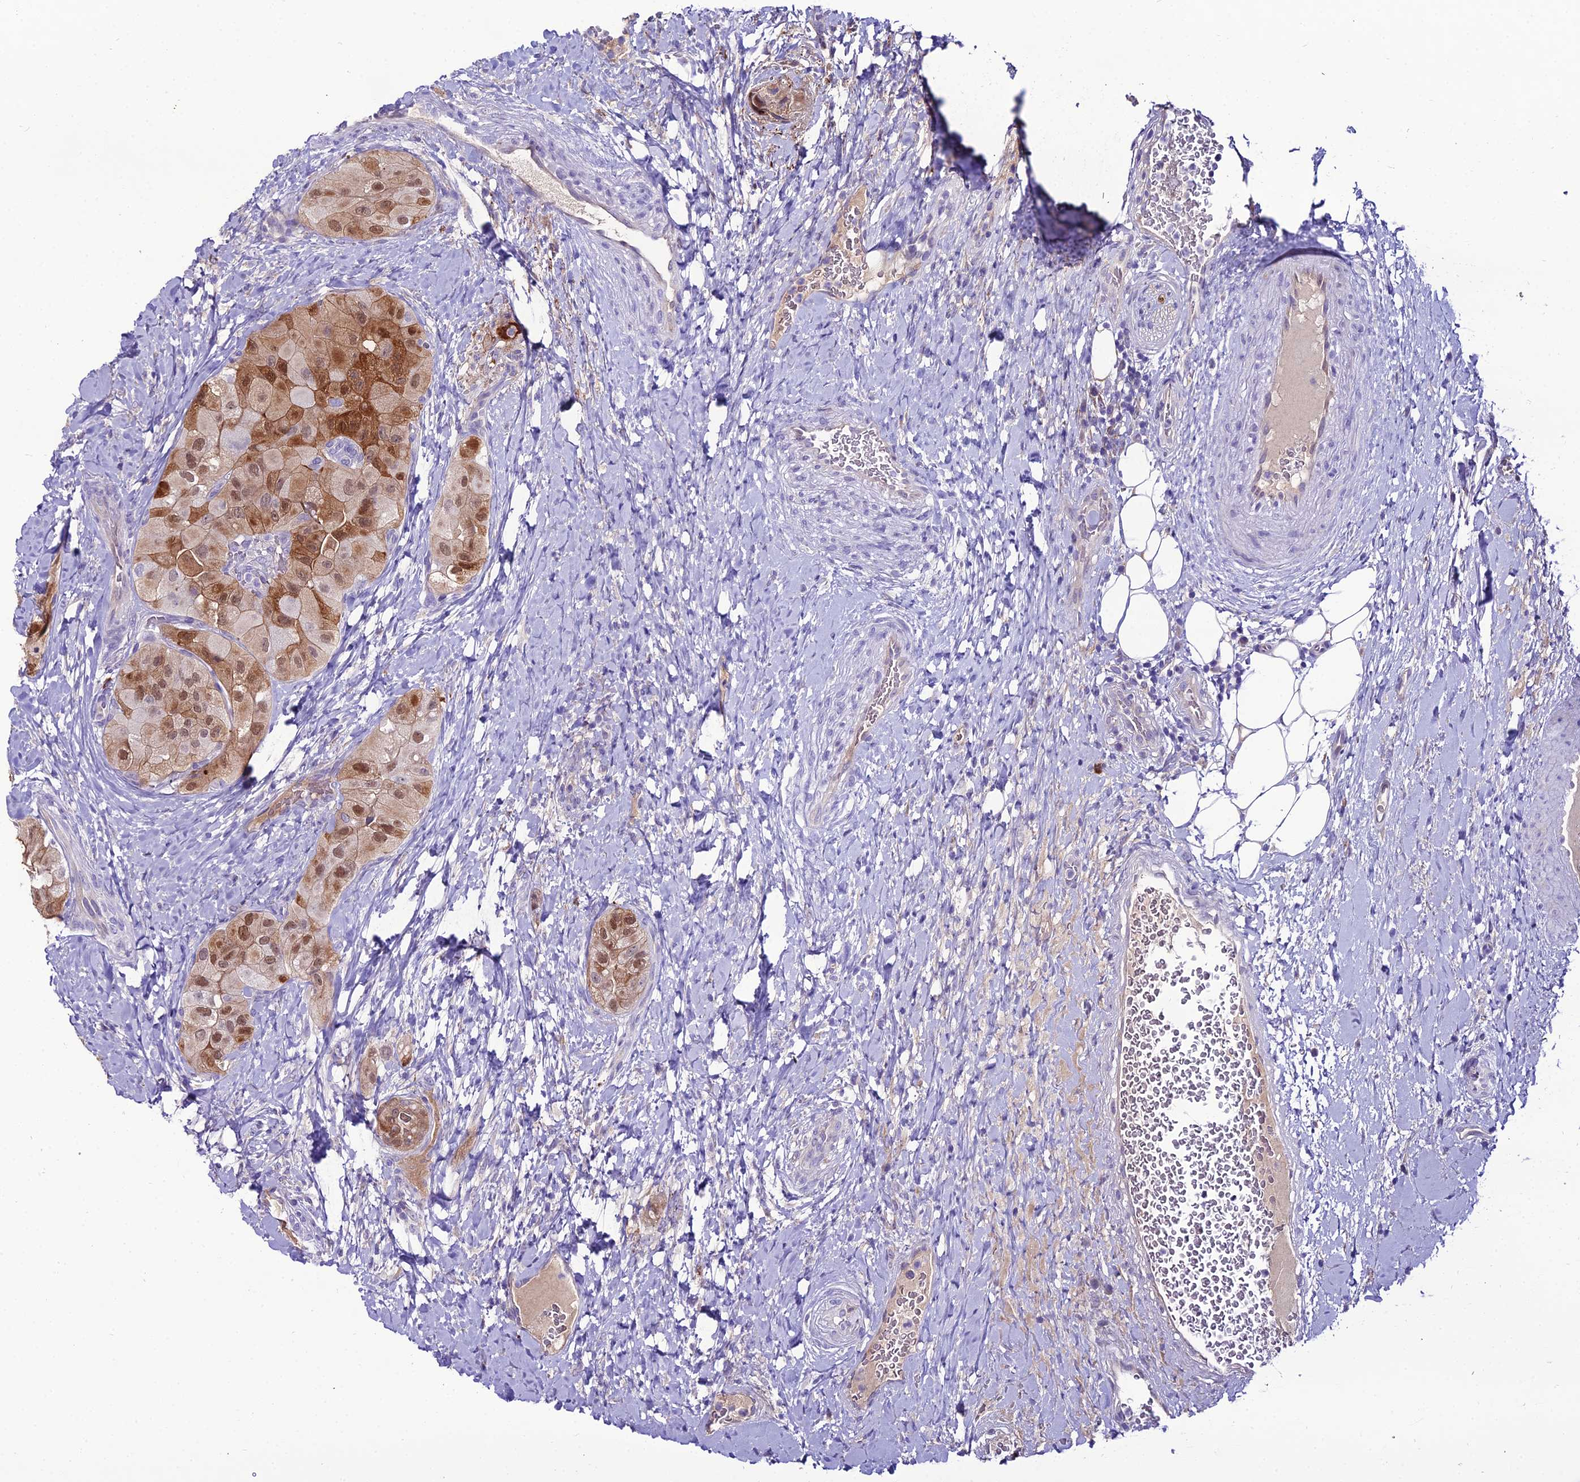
{"staining": {"intensity": "moderate", "quantity": ">75%", "location": "cytoplasmic/membranous,nuclear"}, "tissue": "thyroid cancer", "cell_type": "Tumor cells", "image_type": "cancer", "snomed": [{"axis": "morphology", "description": "Normal tissue, NOS"}, {"axis": "morphology", "description": "Papillary adenocarcinoma, NOS"}, {"axis": "topography", "description": "Thyroid gland"}], "caption": "Immunohistochemistry of papillary adenocarcinoma (thyroid) displays medium levels of moderate cytoplasmic/membranous and nuclear positivity in about >75% of tumor cells.", "gene": "MB21D2", "patient": {"sex": "female", "age": 59}}